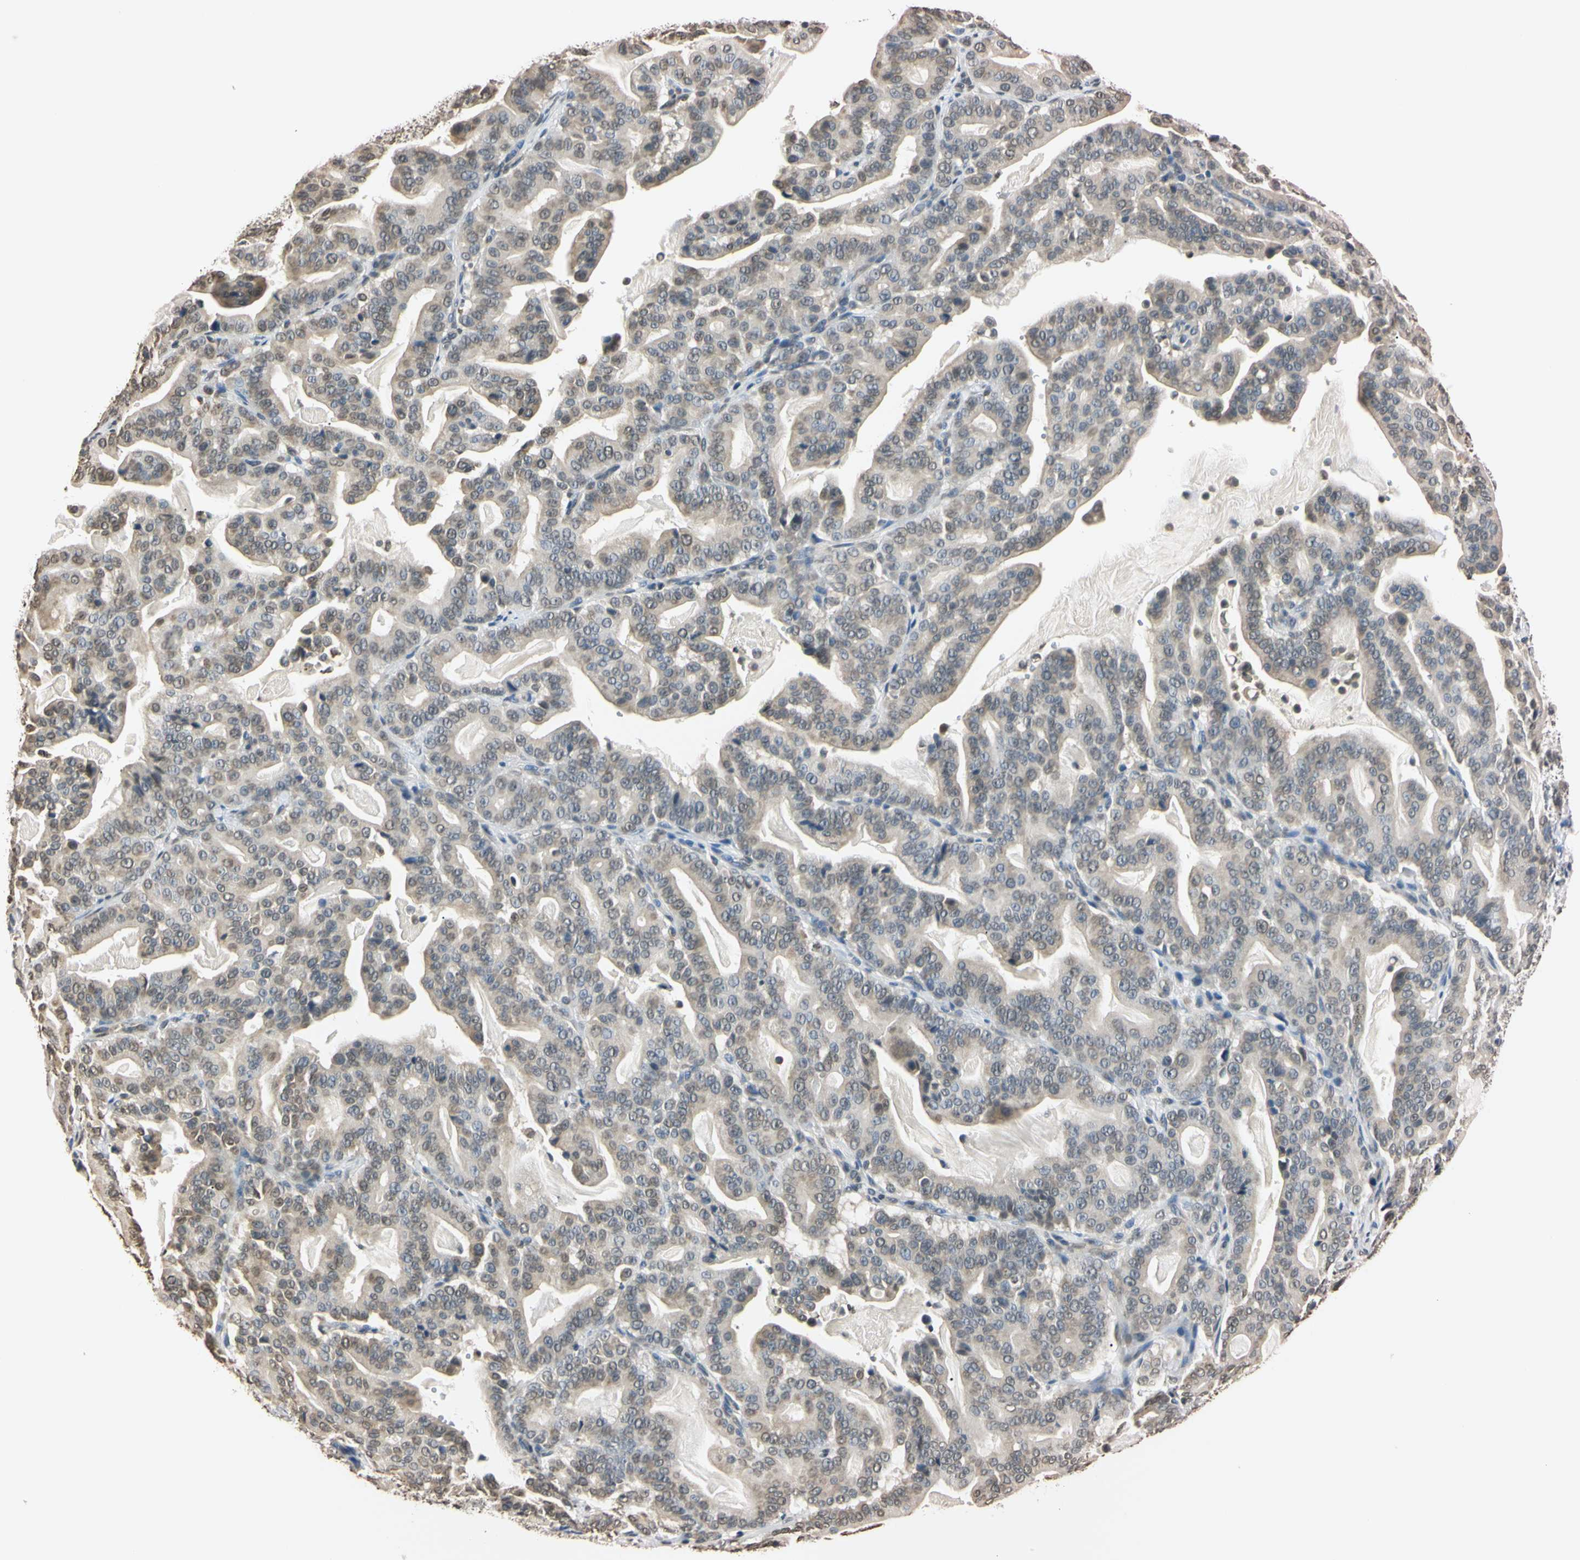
{"staining": {"intensity": "weak", "quantity": "25%-75%", "location": "cytoplasmic/membranous,nuclear"}, "tissue": "pancreatic cancer", "cell_type": "Tumor cells", "image_type": "cancer", "snomed": [{"axis": "morphology", "description": "Adenocarcinoma, NOS"}, {"axis": "topography", "description": "Pancreas"}], "caption": "About 25%-75% of tumor cells in pancreatic adenocarcinoma demonstrate weak cytoplasmic/membranous and nuclear protein staining as visualized by brown immunohistochemical staining.", "gene": "CDC45", "patient": {"sex": "male", "age": 63}}